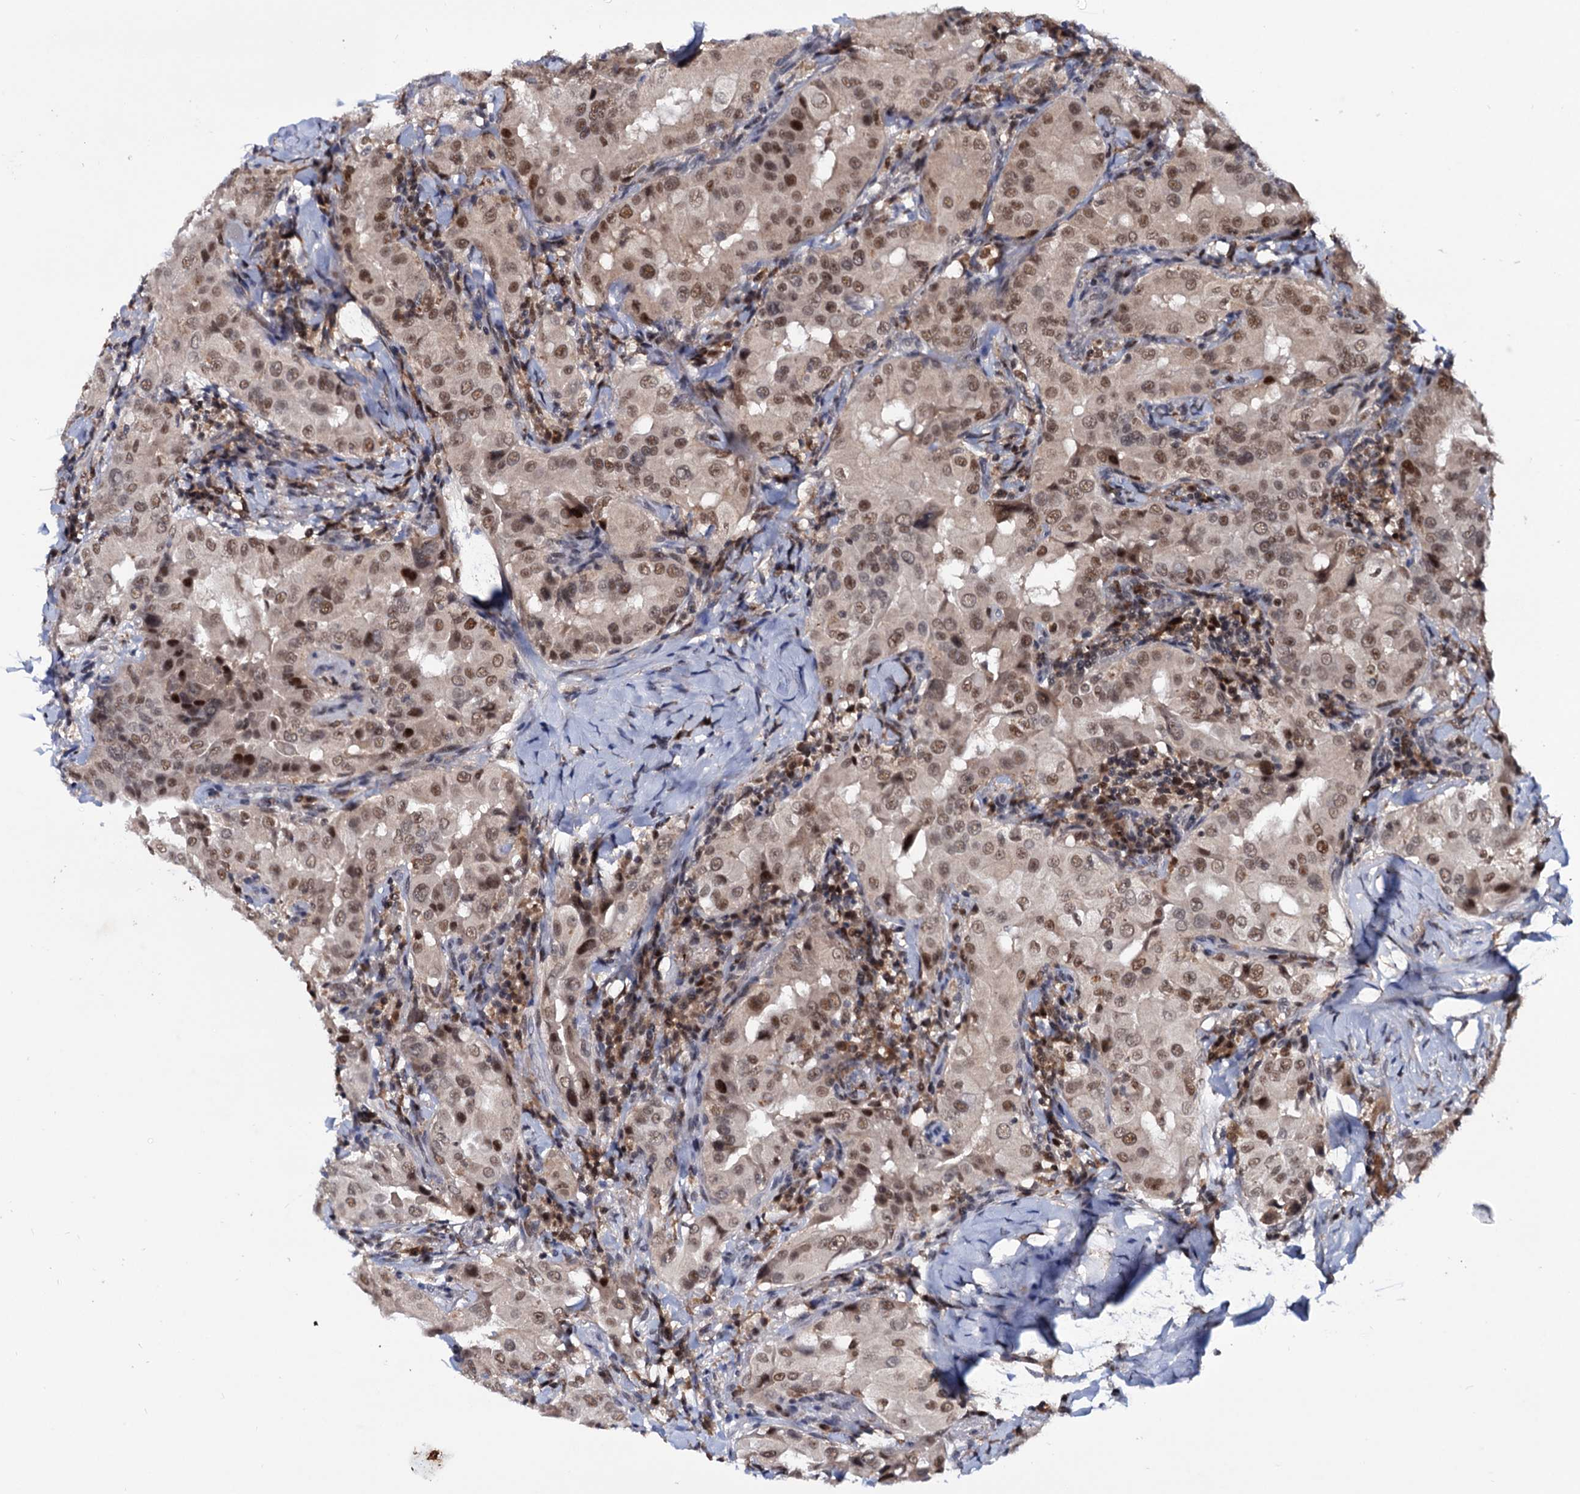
{"staining": {"intensity": "moderate", "quantity": ">75%", "location": "nuclear"}, "tissue": "thyroid cancer", "cell_type": "Tumor cells", "image_type": "cancer", "snomed": [{"axis": "morphology", "description": "Papillary adenocarcinoma, NOS"}, {"axis": "topography", "description": "Thyroid gland"}], "caption": "Tumor cells exhibit medium levels of moderate nuclear staining in about >75% of cells in human thyroid cancer (papillary adenocarcinoma). Nuclei are stained in blue.", "gene": "RNASEH2B", "patient": {"sex": "male", "age": 33}}